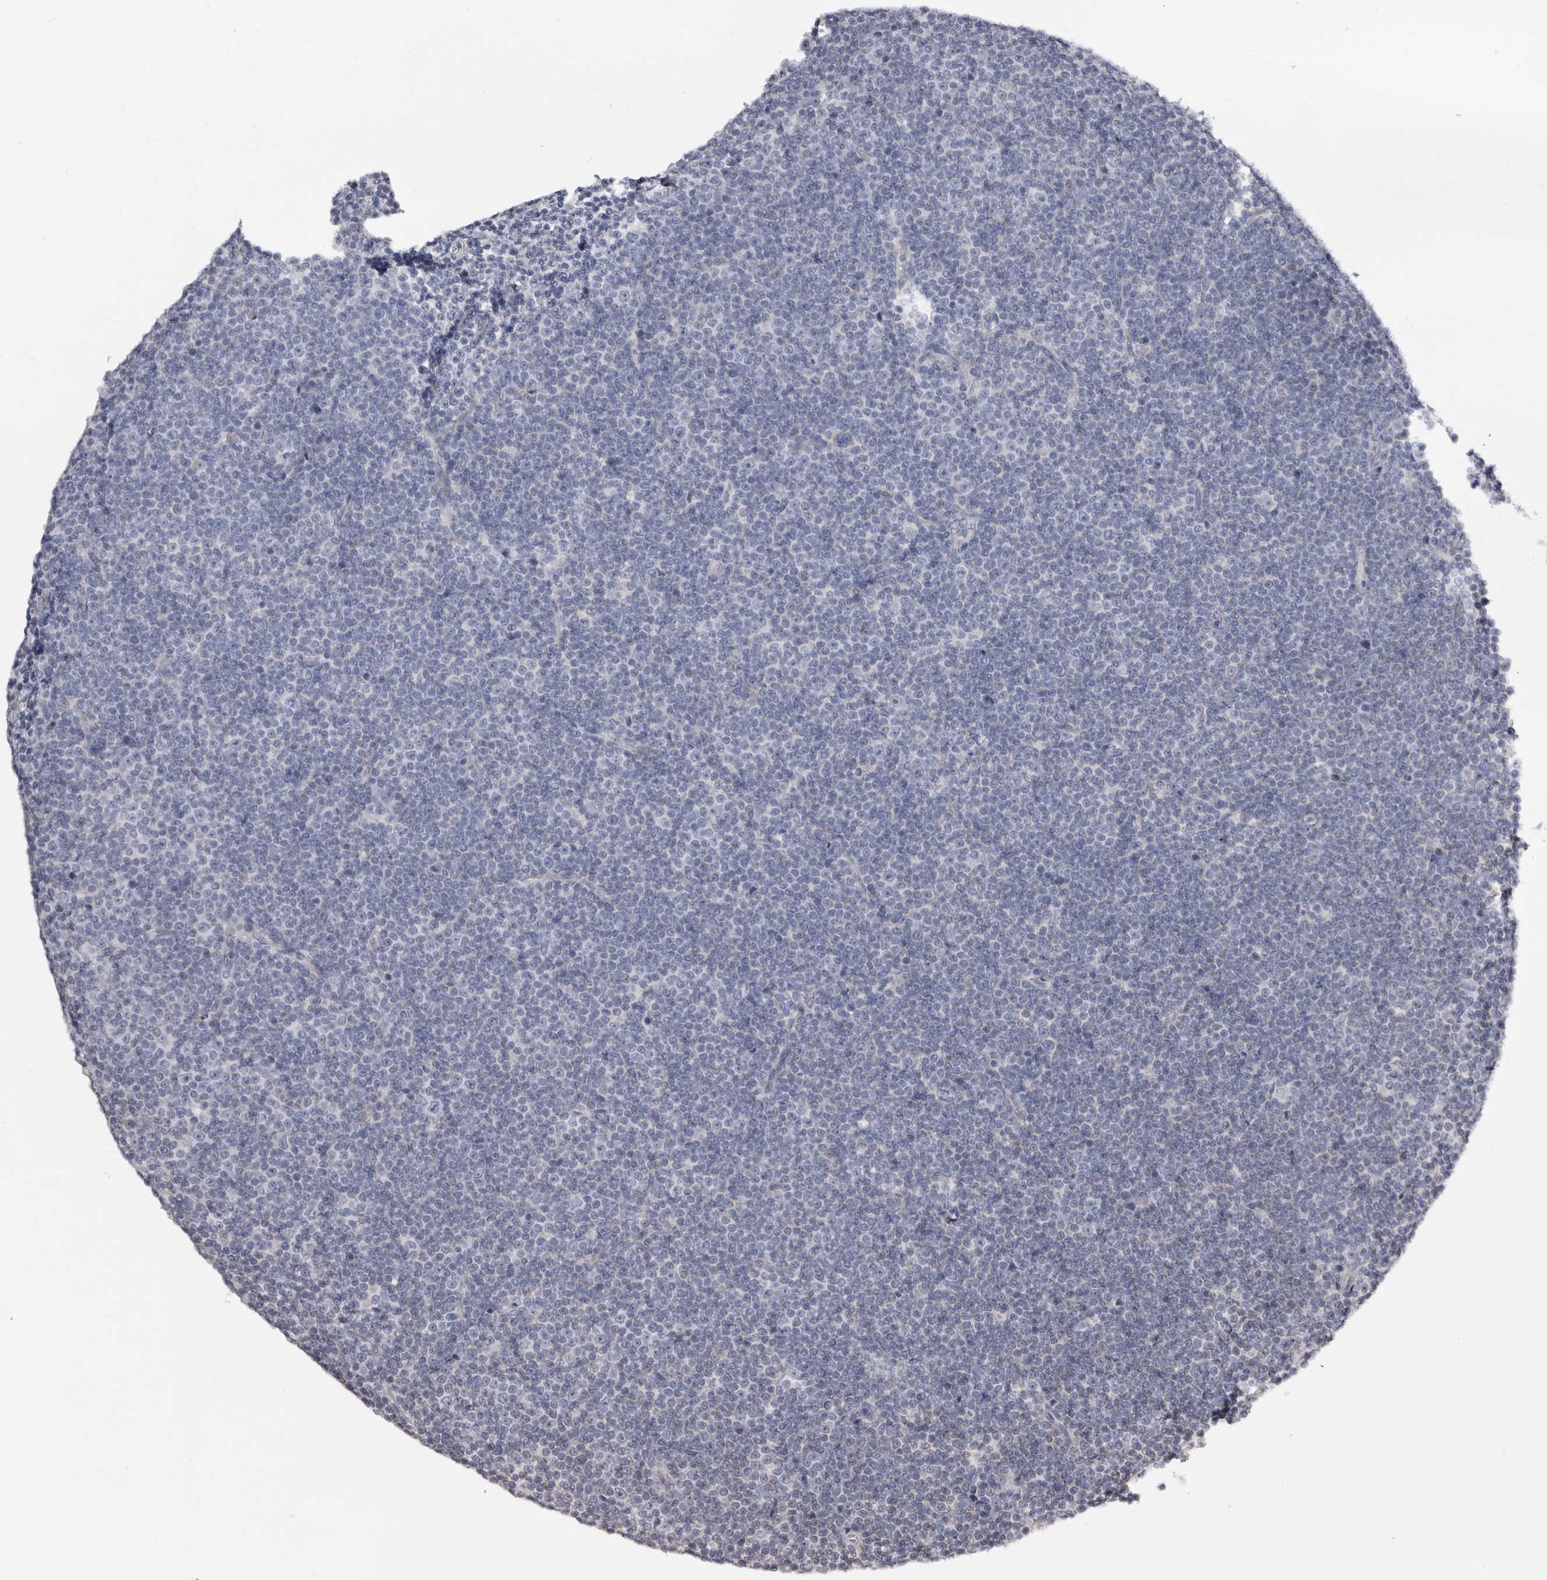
{"staining": {"intensity": "negative", "quantity": "none", "location": "none"}, "tissue": "lymphoma", "cell_type": "Tumor cells", "image_type": "cancer", "snomed": [{"axis": "morphology", "description": "Malignant lymphoma, non-Hodgkin's type, Low grade"}, {"axis": "topography", "description": "Lymph node"}], "caption": "Photomicrograph shows no protein staining in tumor cells of lymphoma tissue.", "gene": "CASQ1", "patient": {"sex": "female", "age": 67}}